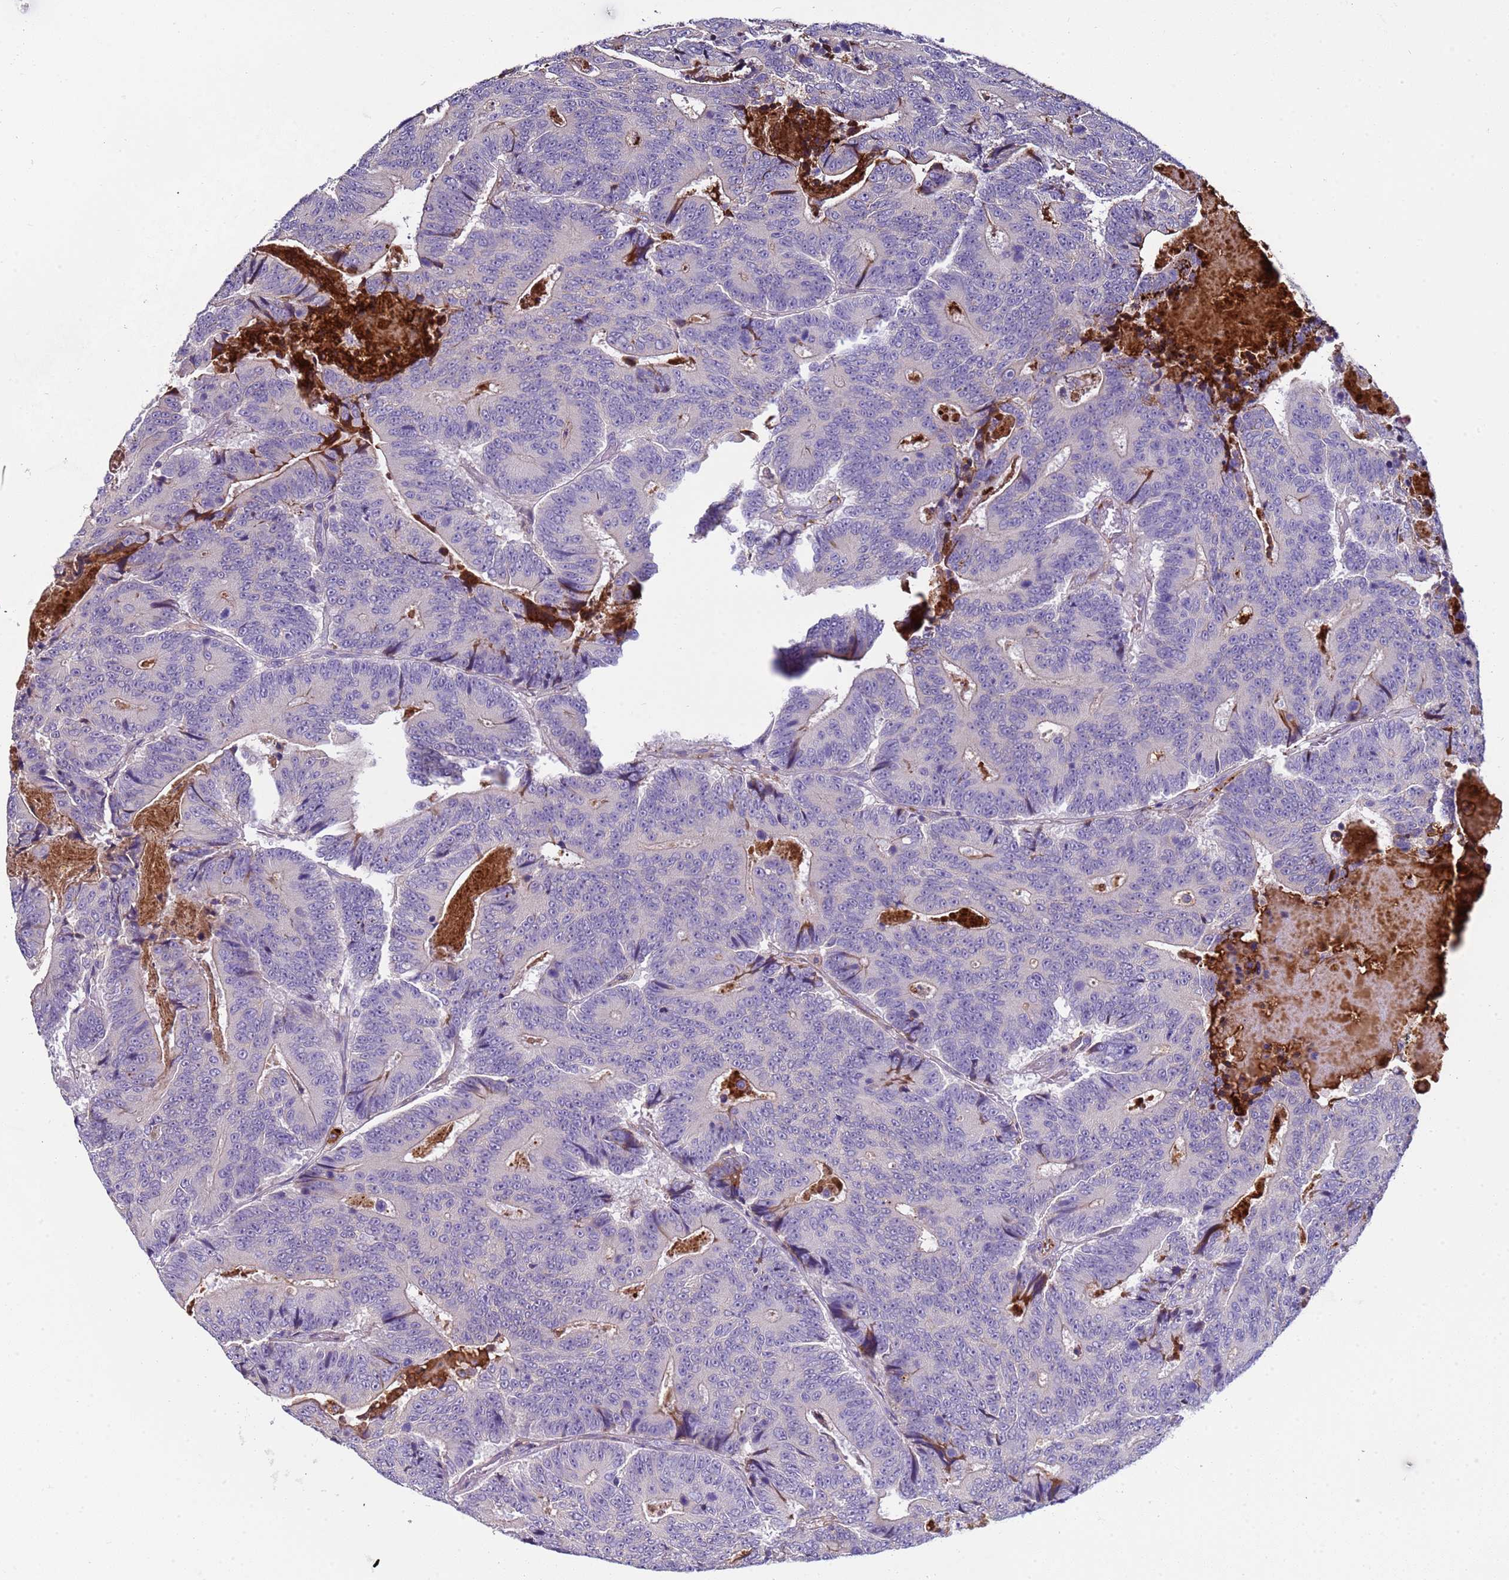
{"staining": {"intensity": "negative", "quantity": "none", "location": "none"}, "tissue": "colorectal cancer", "cell_type": "Tumor cells", "image_type": "cancer", "snomed": [{"axis": "morphology", "description": "Adenocarcinoma, NOS"}, {"axis": "topography", "description": "Colon"}], "caption": "Human colorectal cancer (adenocarcinoma) stained for a protein using IHC displays no staining in tumor cells.", "gene": "TRIM51", "patient": {"sex": "male", "age": 83}}